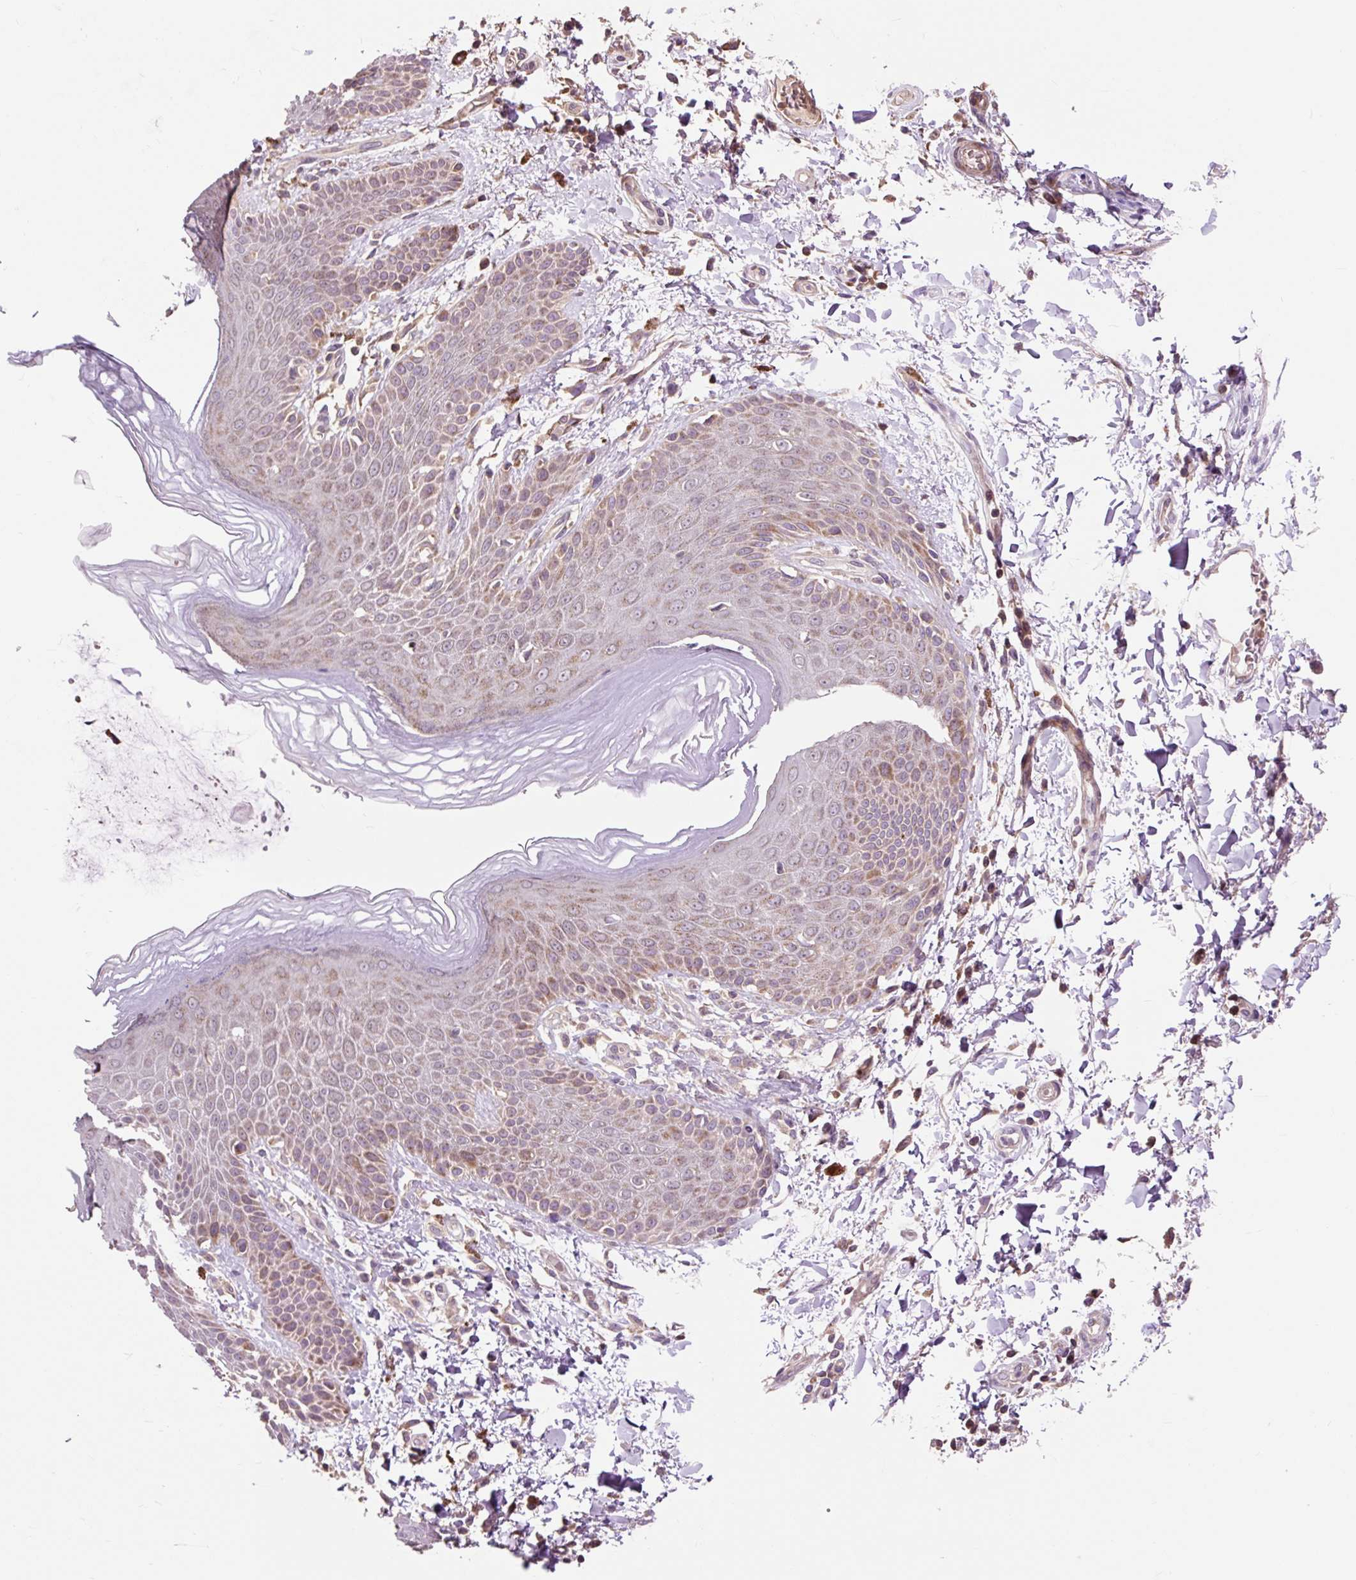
{"staining": {"intensity": "moderate", "quantity": "25%-75%", "location": "cytoplasmic/membranous"}, "tissue": "skin", "cell_type": "Epidermal cells", "image_type": "normal", "snomed": [{"axis": "morphology", "description": "Normal tissue, NOS"}, {"axis": "topography", "description": "Peripheral nerve tissue"}], "caption": "Skin stained with DAB (3,3'-diaminobenzidine) immunohistochemistry (IHC) reveals medium levels of moderate cytoplasmic/membranous positivity in approximately 25%-75% of epidermal cells. (brown staining indicates protein expression, while blue staining denotes nuclei).", "gene": "PRIMPOL", "patient": {"sex": "male", "age": 51}}